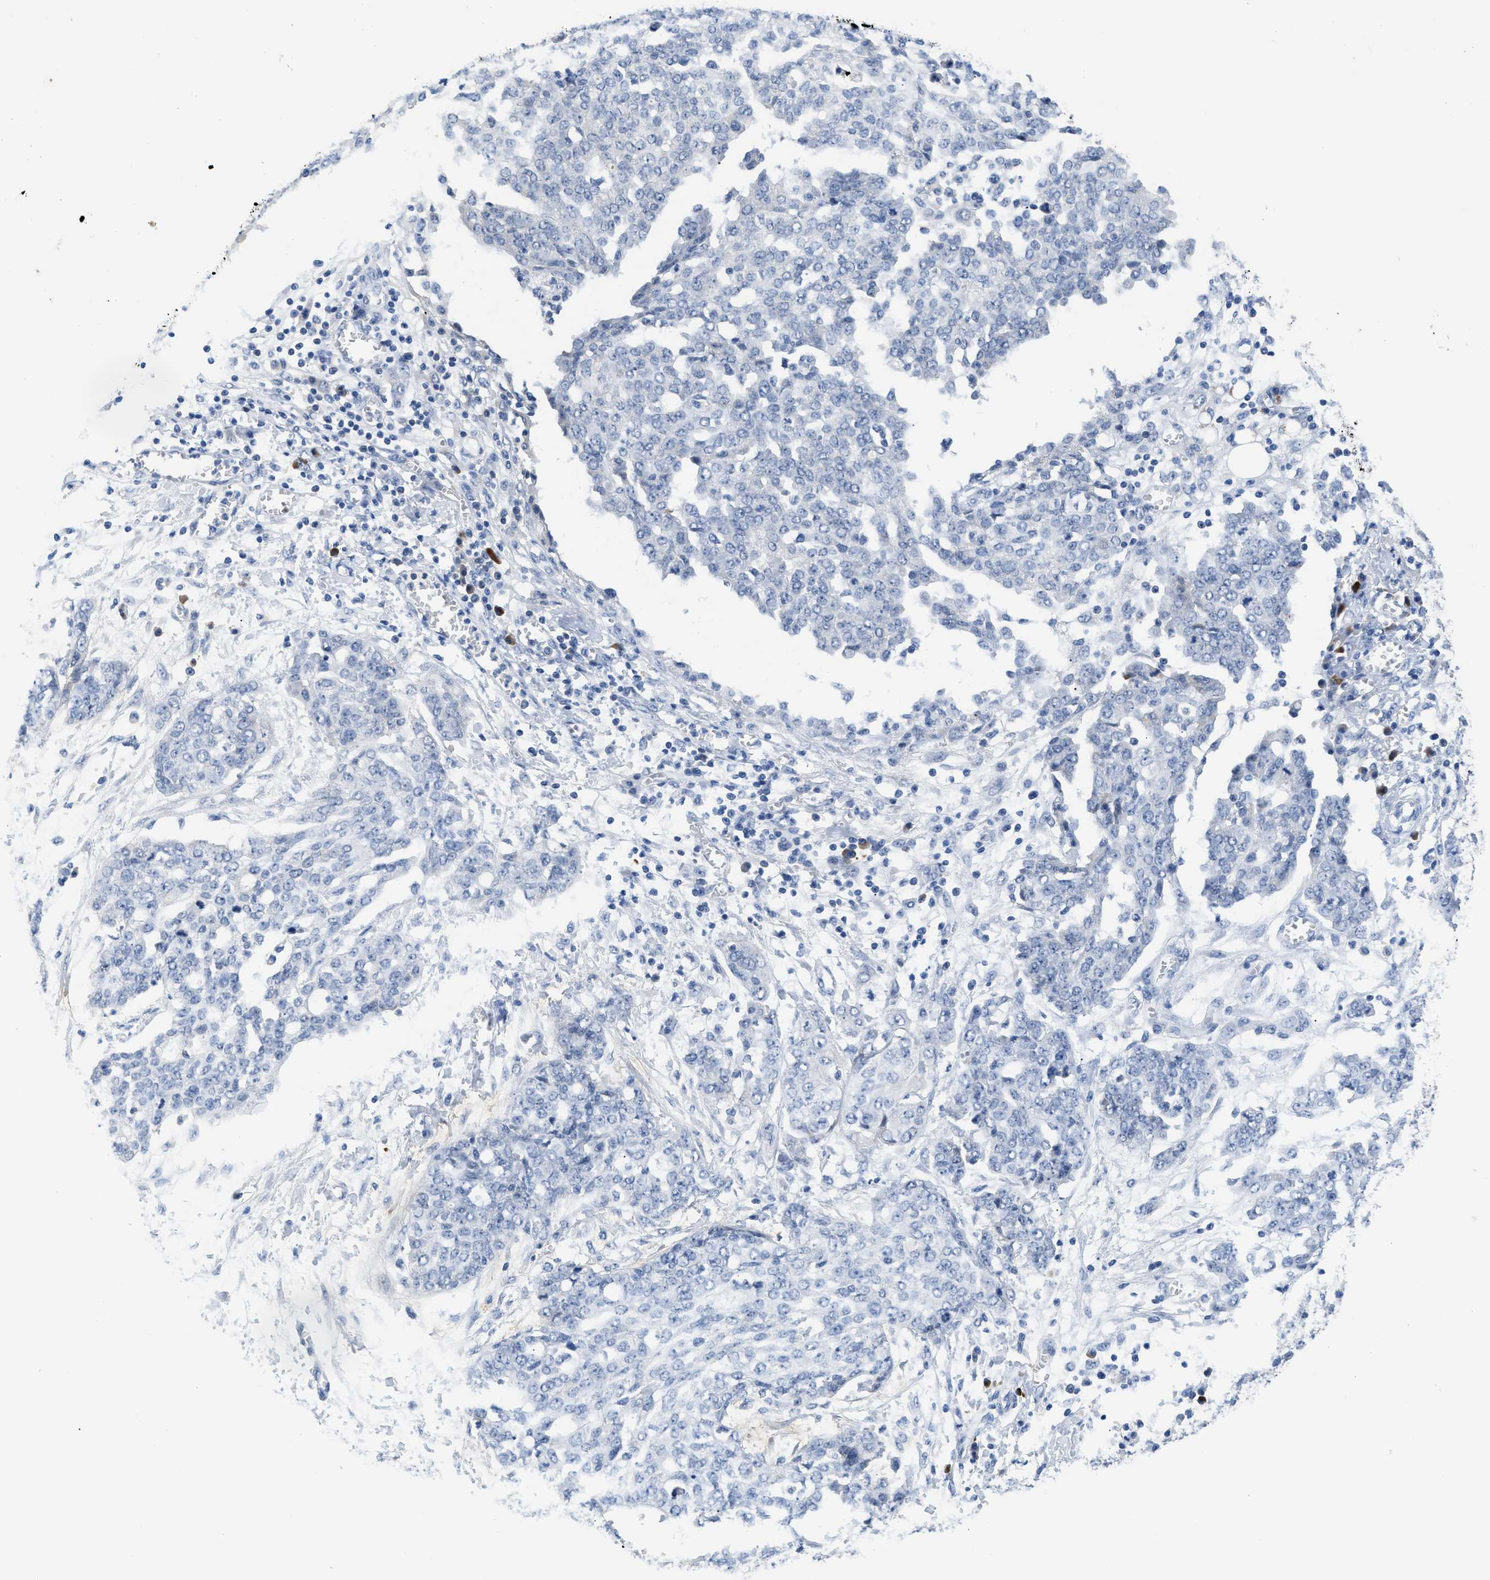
{"staining": {"intensity": "negative", "quantity": "none", "location": "none"}, "tissue": "ovarian cancer", "cell_type": "Tumor cells", "image_type": "cancer", "snomed": [{"axis": "morphology", "description": "Cystadenocarcinoma, serous, NOS"}, {"axis": "topography", "description": "Soft tissue"}, {"axis": "topography", "description": "Ovary"}], "caption": "This photomicrograph is of ovarian cancer (serous cystadenocarcinoma) stained with immunohistochemistry (IHC) to label a protein in brown with the nuclei are counter-stained blue. There is no positivity in tumor cells.", "gene": "OR9K2", "patient": {"sex": "female", "age": 57}}